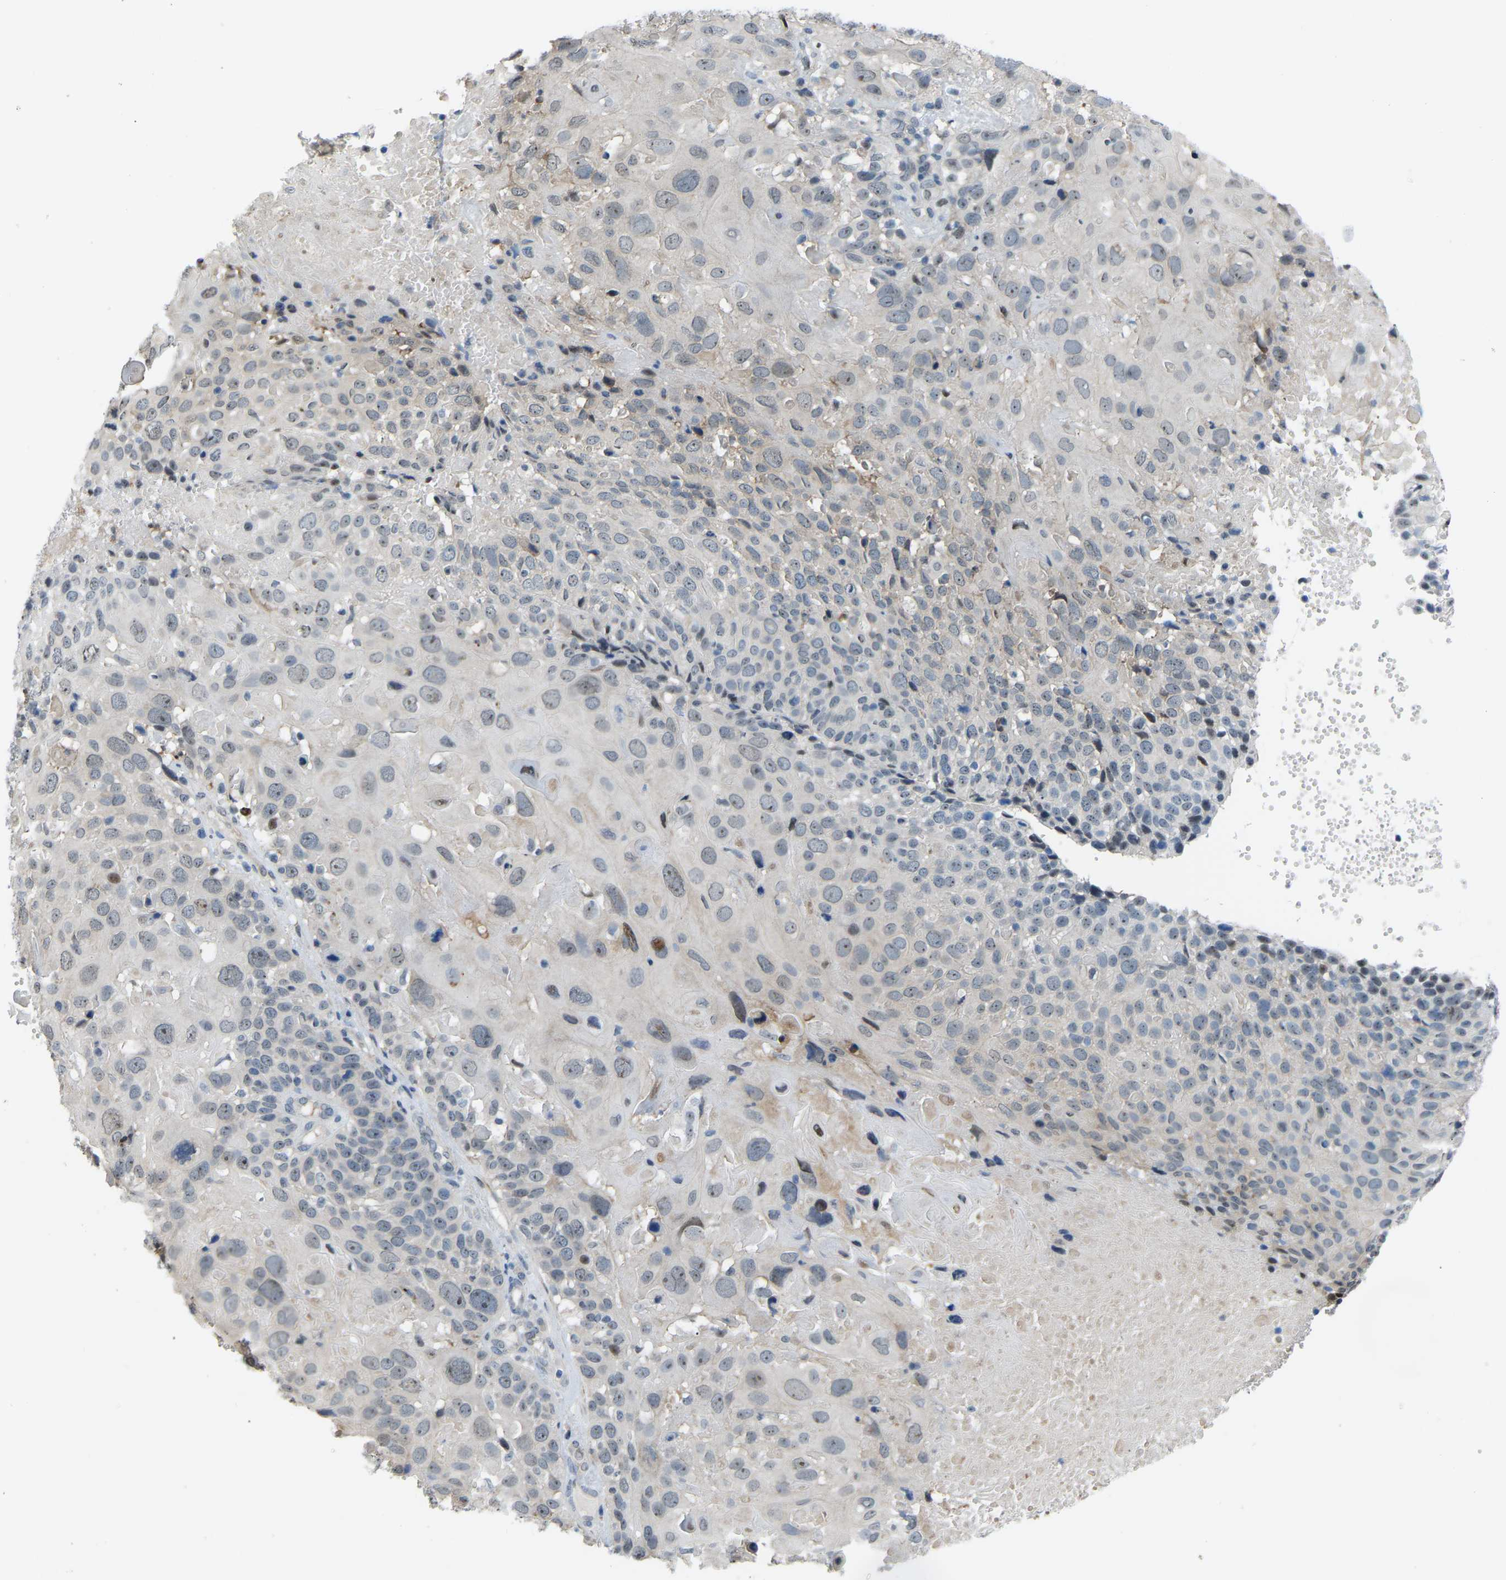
{"staining": {"intensity": "negative", "quantity": "none", "location": "none"}, "tissue": "cervical cancer", "cell_type": "Tumor cells", "image_type": "cancer", "snomed": [{"axis": "morphology", "description": "Squamous cell carcinoma, NOS"}, {"axis": "topography", "description": "Cervix"}], "caption": "Immunohistochemistry of squamous cell carcinoma (cervical) demonstrates no positivity in tumor cells.", "gene": "CROT", "patient": {"sex": "female", "age": 74}}